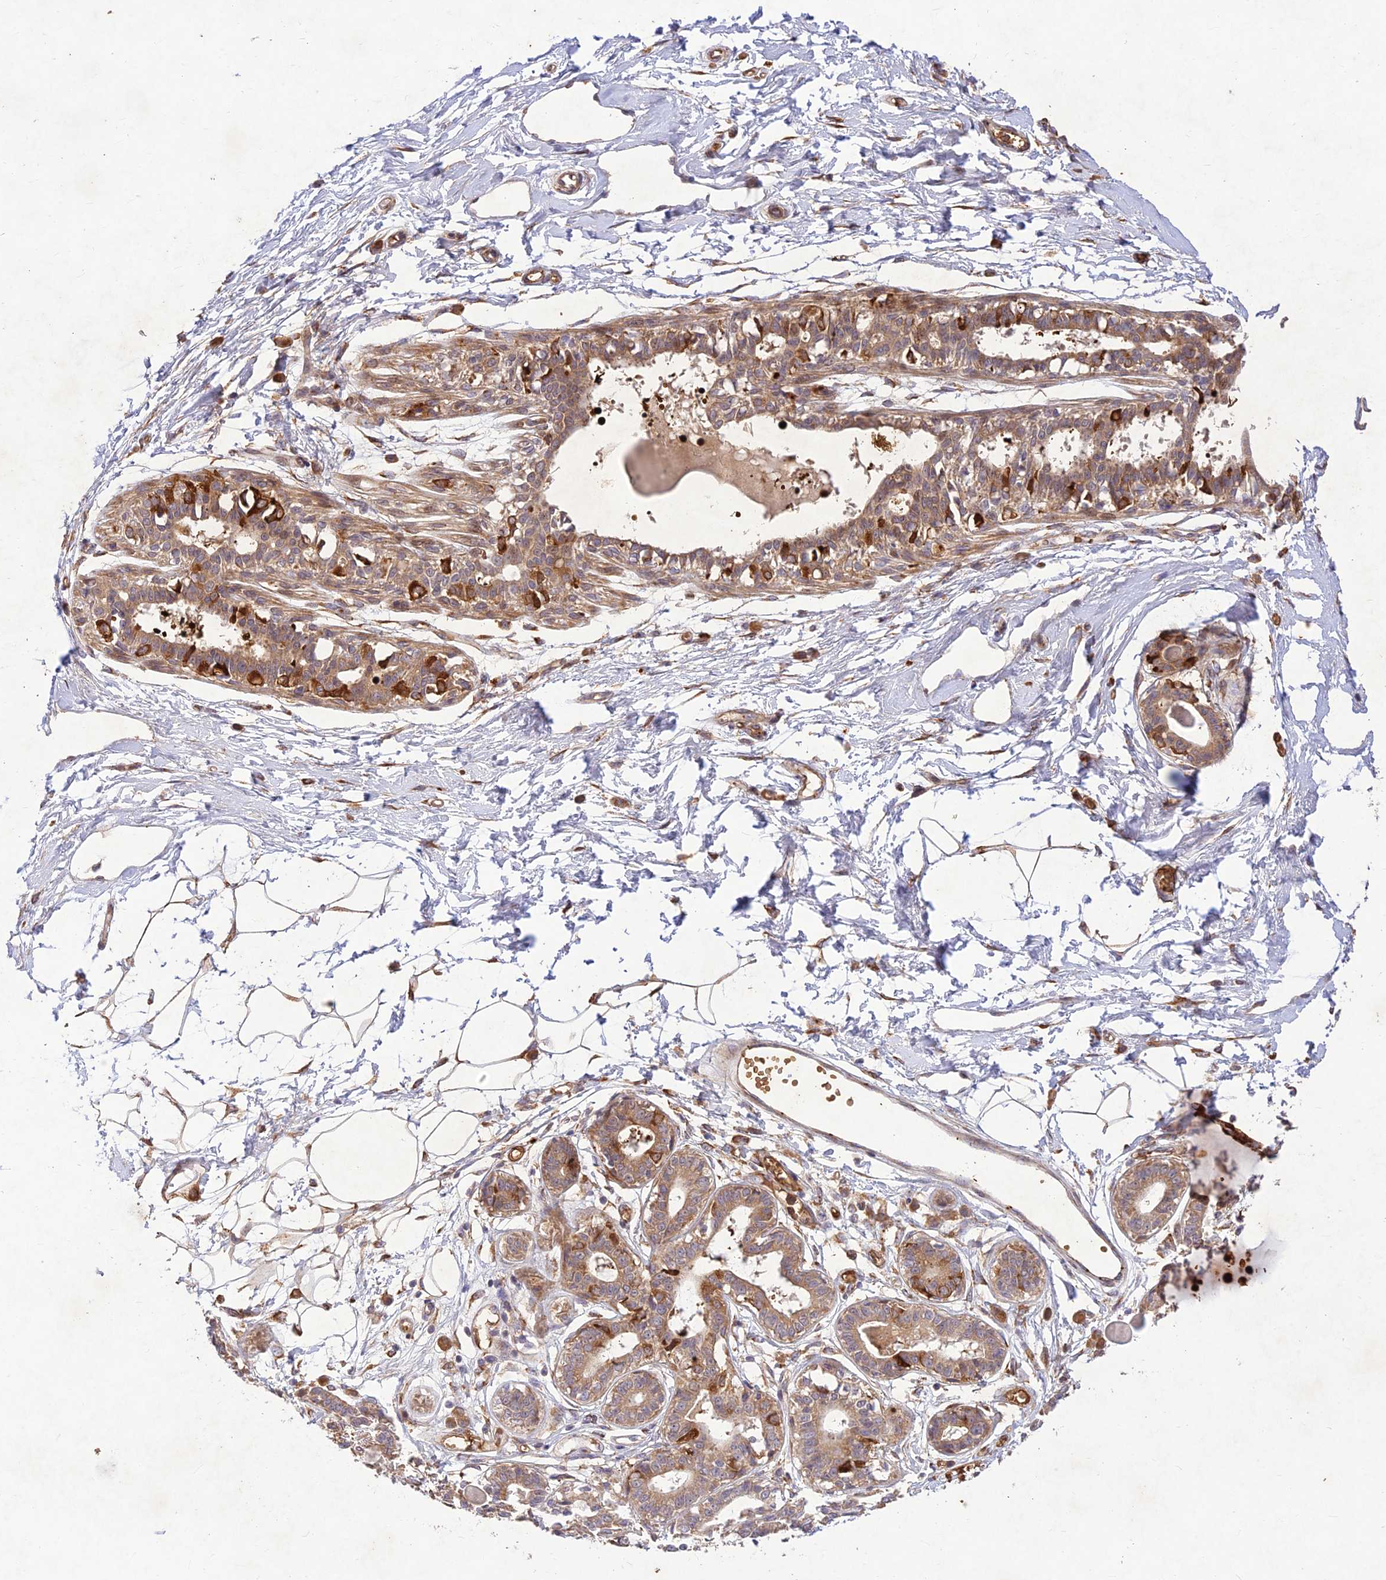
{"staining": {"intensity": "negative", "quantity": "none", "location": "none"}, "tissue": "breast", "cell_type": "Adipocytes", "image_type": "normal", "snomed": [{"axis": "morphology", "description": "Normal tissue, NOS"}, {"axis": "topography", "description": "Breast"}], "caption": "Immunohistochemistry (IHC) photomicrograph of unremarkable breast: breast stained with DAB exhibits no significant protein staining in adipocytes.", "gene": "PPP1R11", "patient": {"sex": "female", "age": 45}}